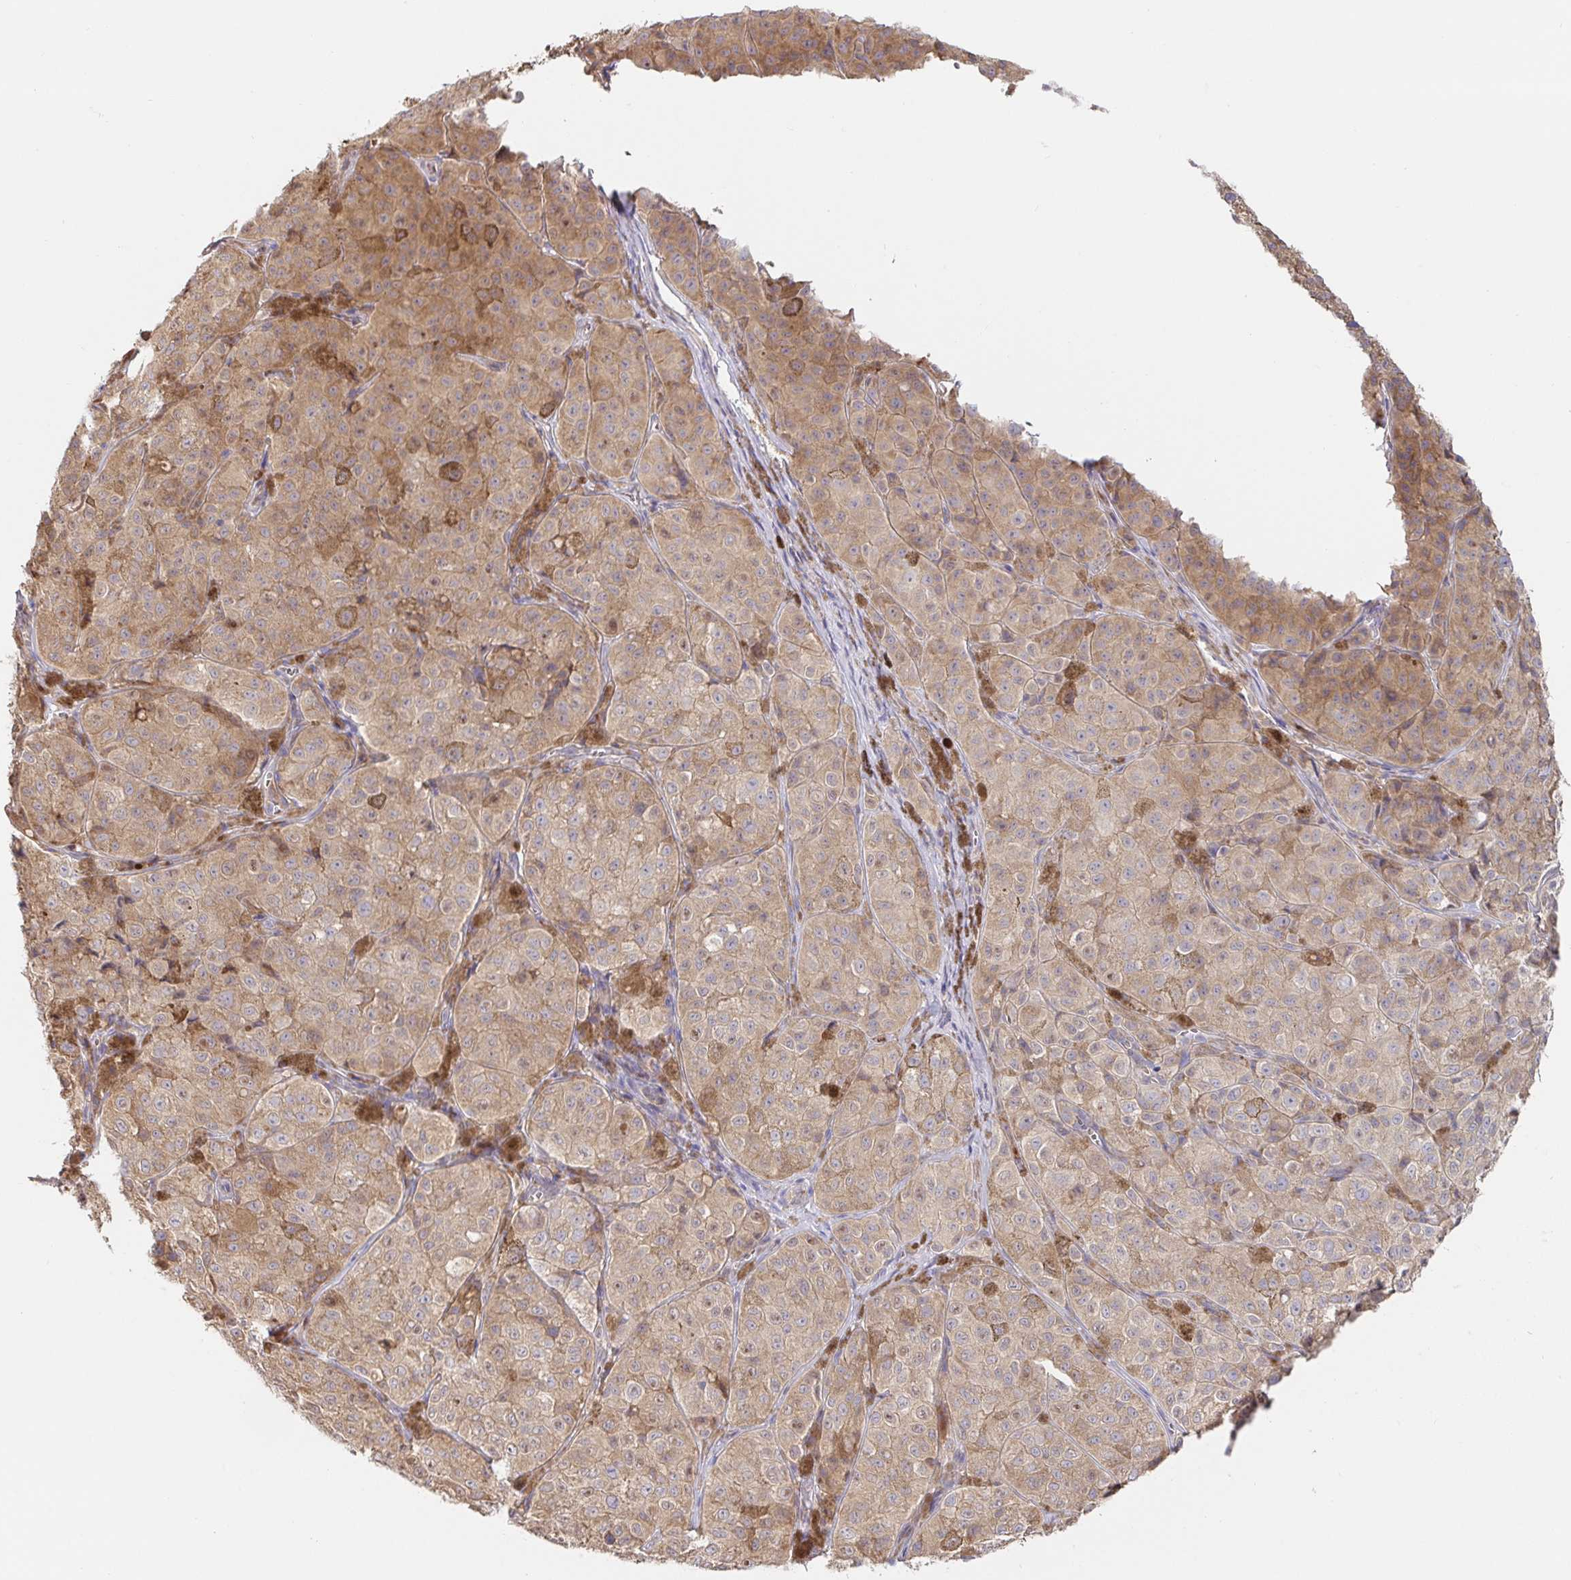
{"staining": {"intensity": "moderate", "quantity": ">75%", "location": "cytoplasmic/membranous"}, "tissue": "melanoma", "cell_type": "Tumor cells", "image_type": "cancer", "snomed": [{"axis": "morphology", "description": "Malignant melanoma, NOS"}, {"axis": "topography", "description": "Skin"}], "caption": "Immunohistochemical staining of human malignant melanoma shows medium levels of moderate cytoplasmic/membranous protein staining in about >75% of tumor cells.", "gene": "PDPK1", "patient": {"sex": "male", "age": 61}}